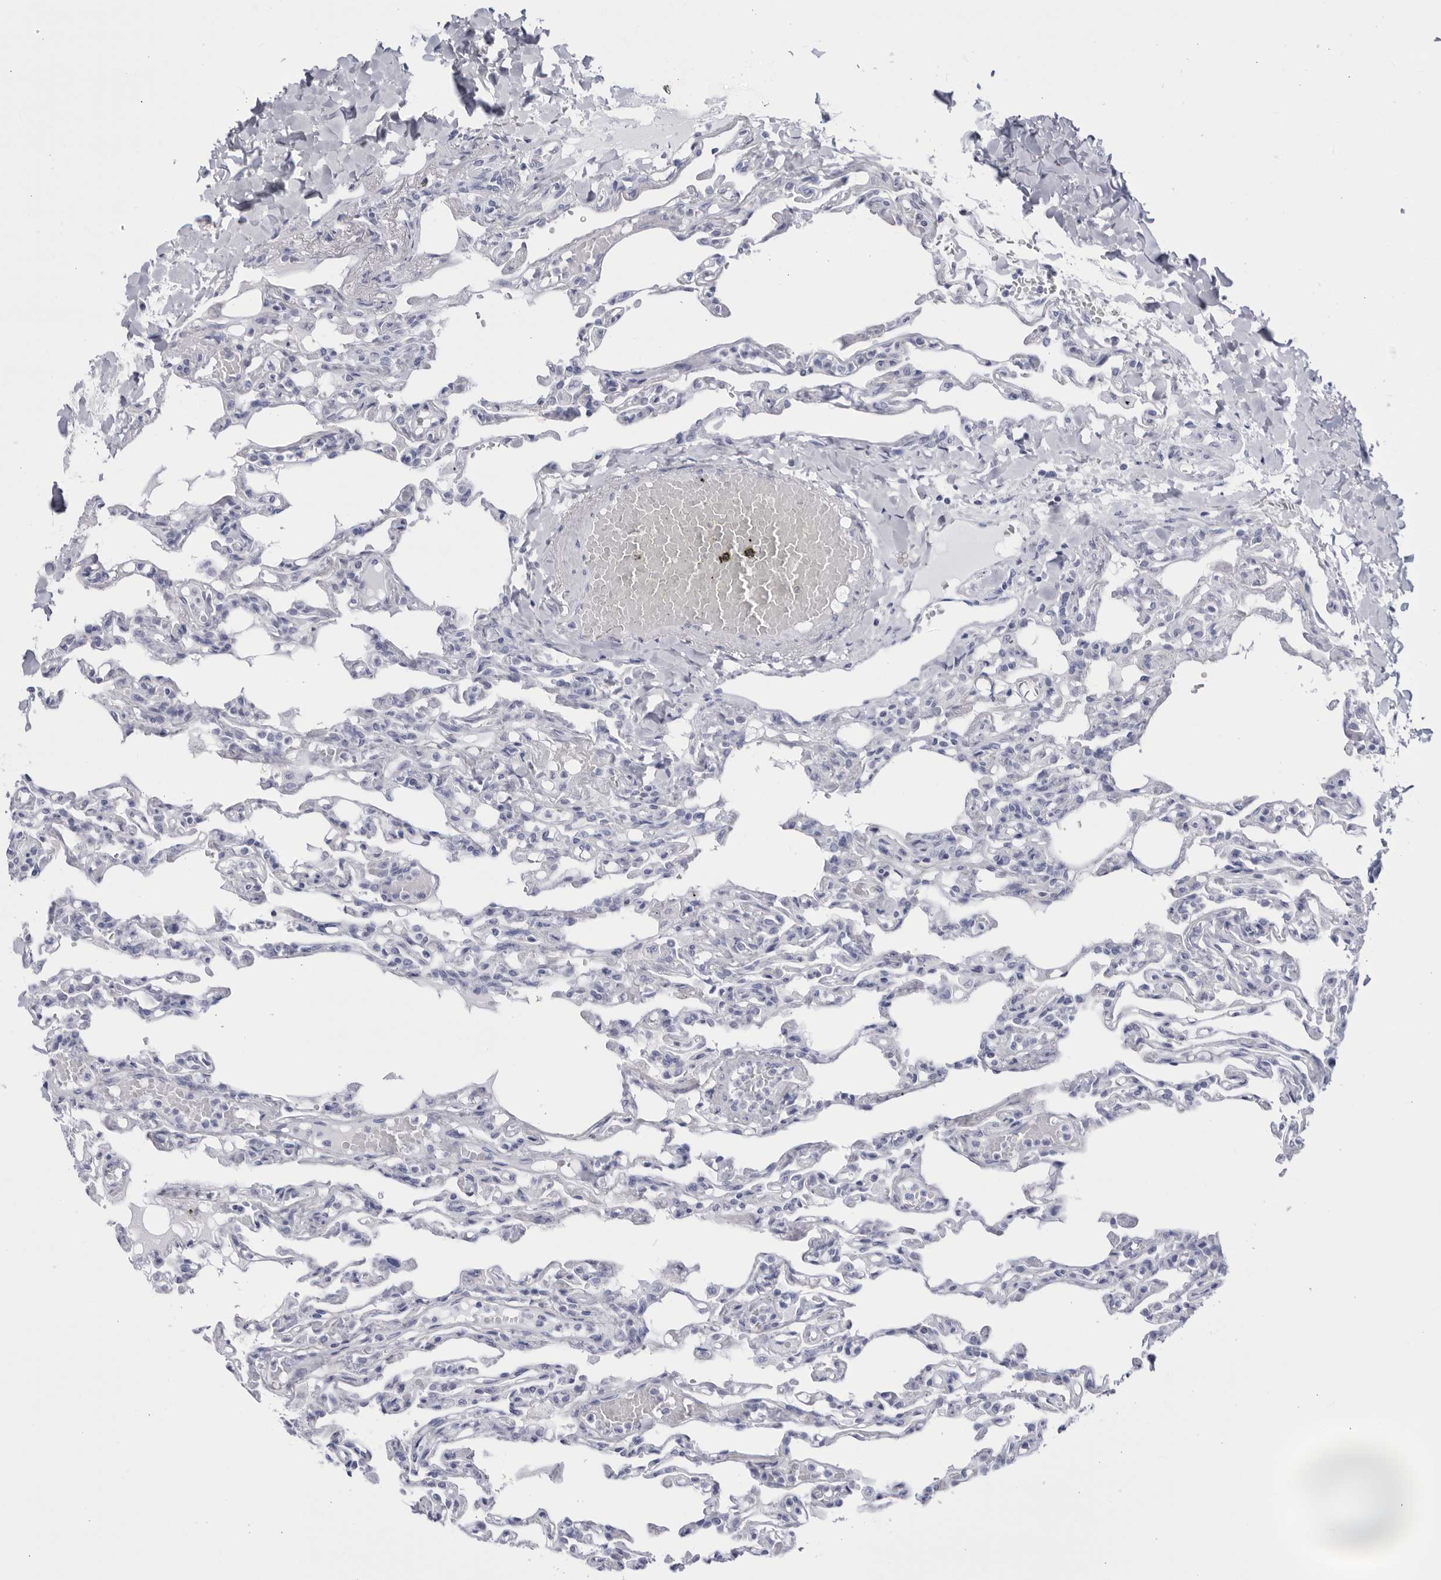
{"staining": {"intensity": "negative", "quantity": "none", "location": "none"}, "tissue": "lung", "cell_type": "Alveolar cells", "image_type": "normal", "snomed": [{"axis": "morphology", "description": "Normal tissue, NOS"}, {"axis": "topography", "description": "Lung"}], "caption": "Immunohistochemistry (IHC) image of unremarkable lung: lung stained with DAB demonstrates no significant protein staining in alveolar cells. (DAB (3,3'-diaminobenzidine) immunohistochemistry visualized using brightfield microscopy, high magnification).", "gene": "CCDC181", "patient": {"sex": "male", "age": 21}}